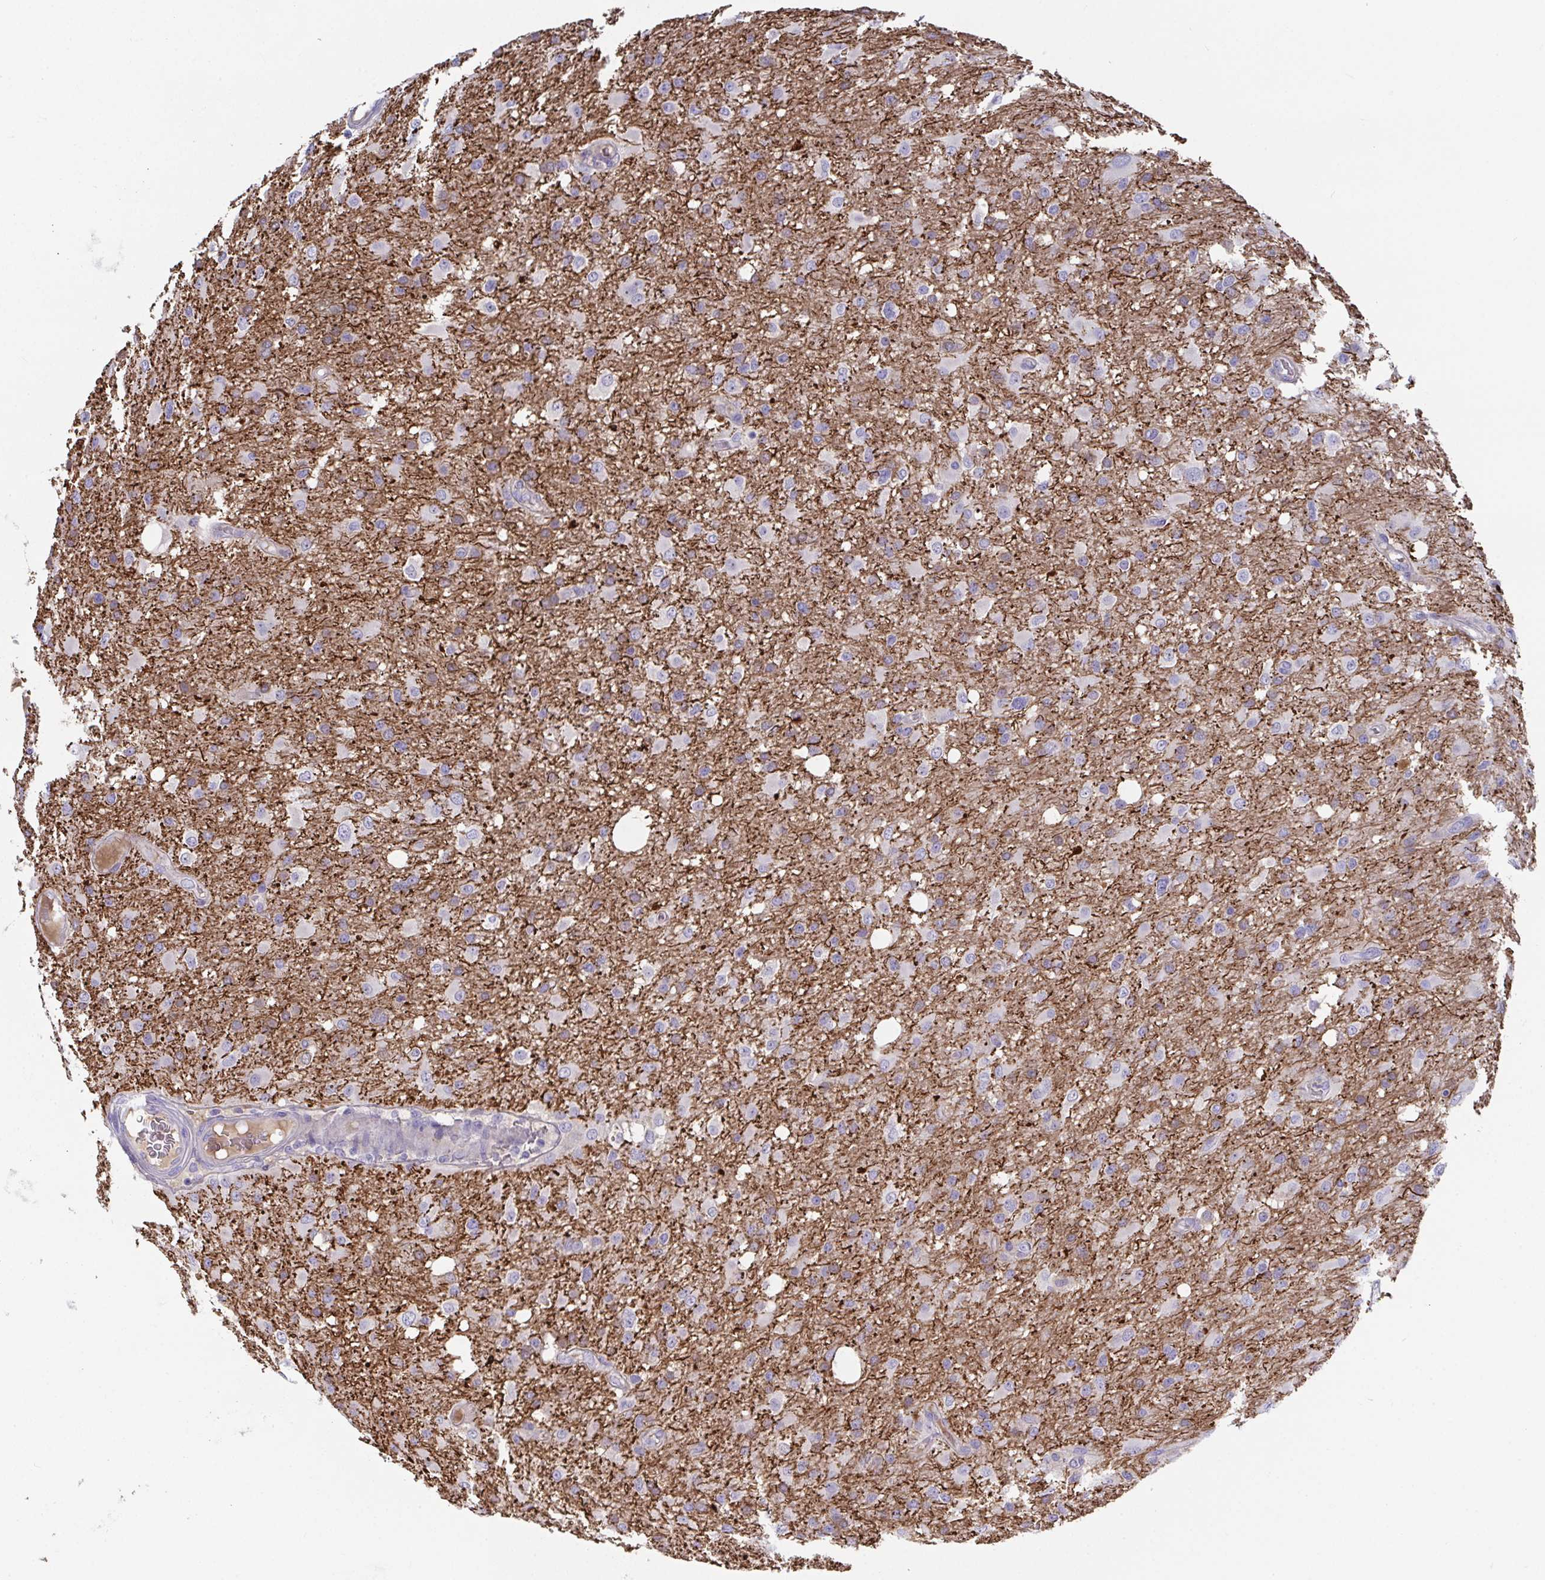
{"staining": {"intensity": "negative", "quantity": "none", "location": "none"}, "tissue": "glioma", "cell_type": "Tumor cells", "image_type": "cancer", "snomed": [{"axis": "morphology", "description": "Glioma, malignant, High grade"}, {"axis": "topography", "description": "Brain"}], "caption": "Tumor cells show no significant expression in malignant glioma (high-grade). (IHC, brightfield microscopy, high magnification).", "gene": "ANO5", "patient": {"sex": "male", "age": 53}}